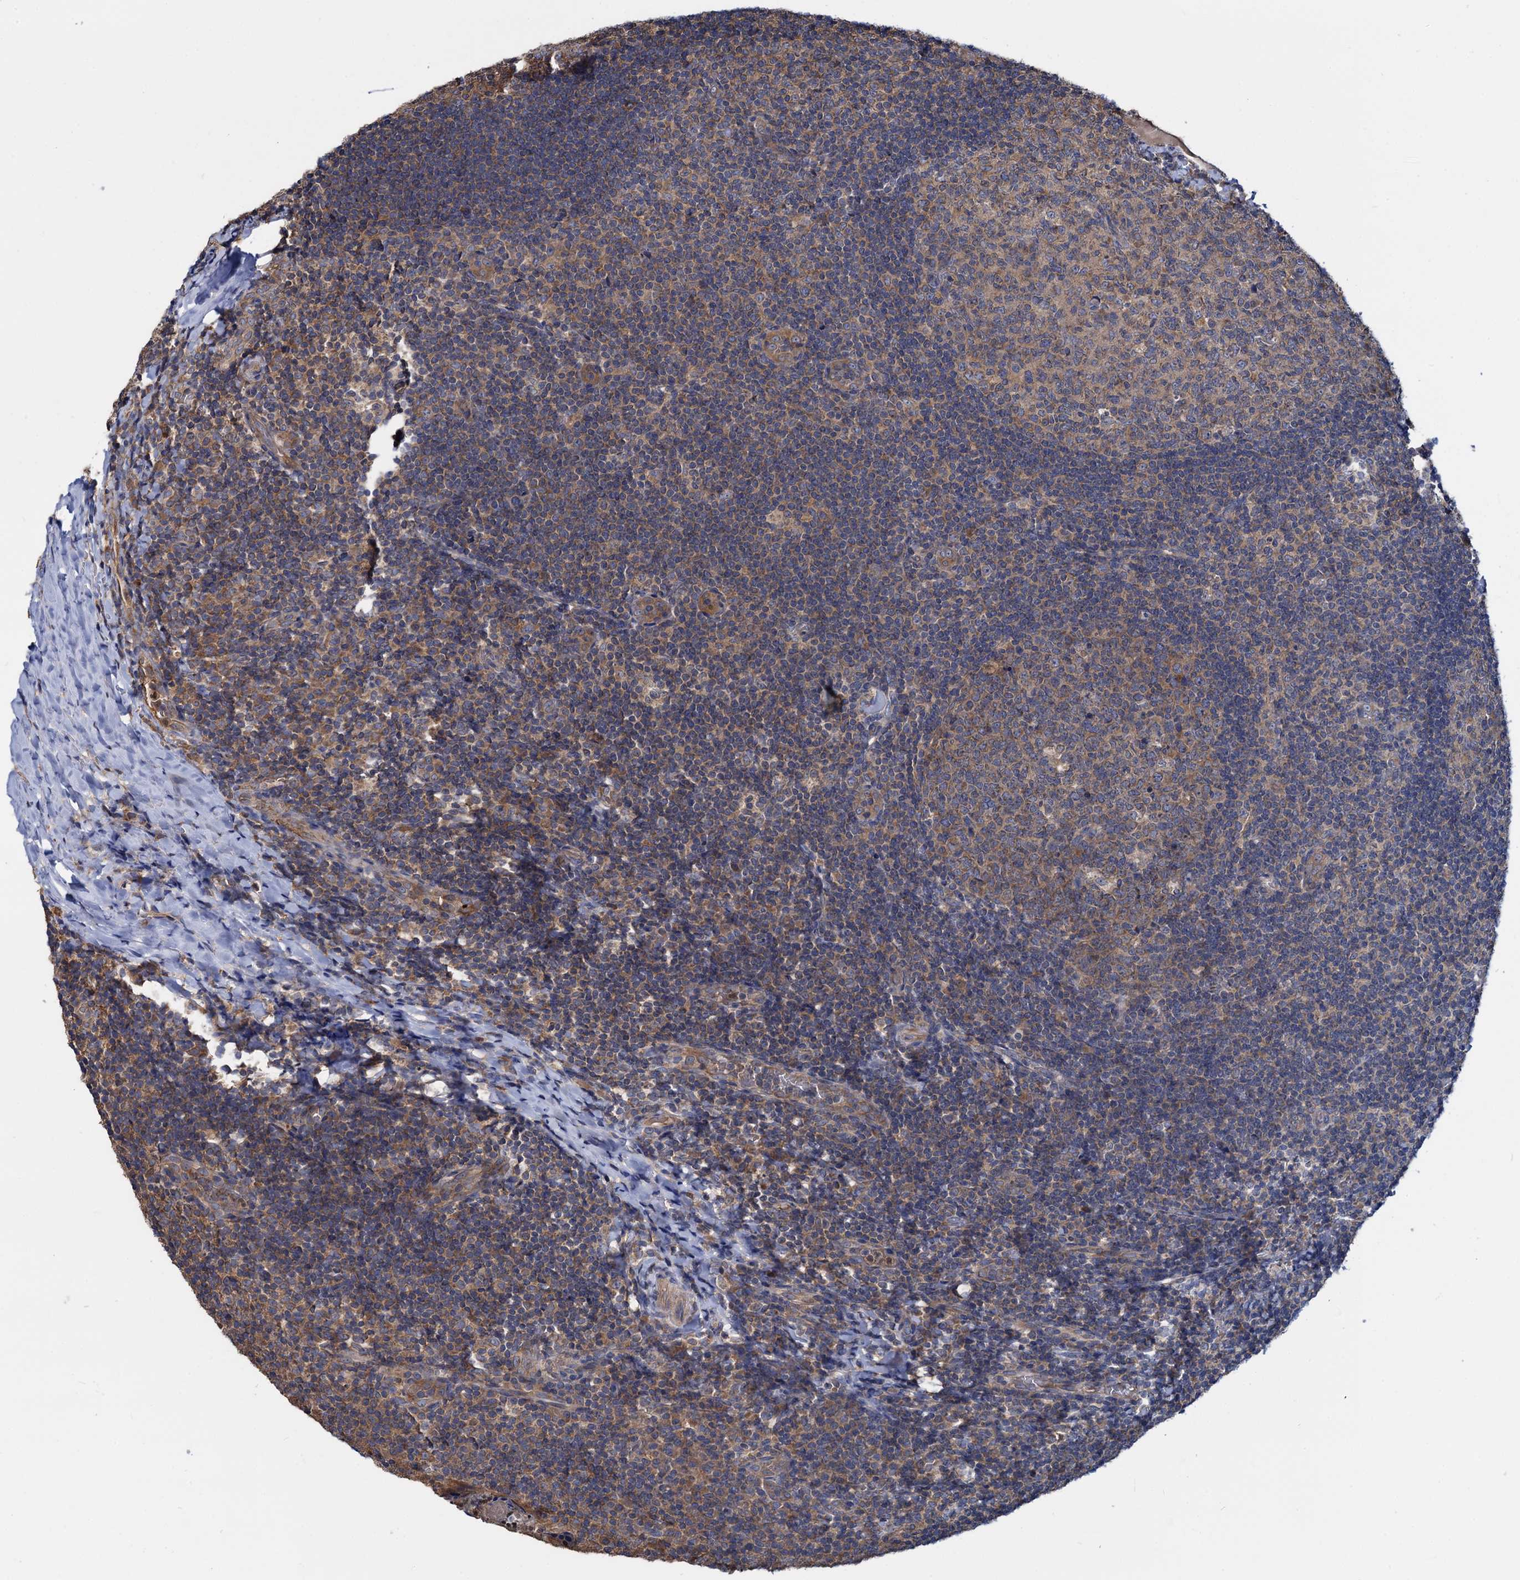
{"staining": {"intensity": "moderate", "quantity": ">75%", "location": "cytoplasmic/membranous"}, "tissue": "tonsil", "cell_type": "Germinal center cells", "image_type": "normal", "snomed": [{"axis": "morphology", "description": "Normal tissue, NOS"}, {"axis": "topography", "description": "Tonsil"}], "caption": "High-power microscopy captured an immunohistochemistry (IHC) micrograph of normal tonsil, revealing moderate cytoplasmic/membranous staining in about >75% of germinal center cells.", "gene": "CEP192", "patient": {"sex": "male", "age": 17}}